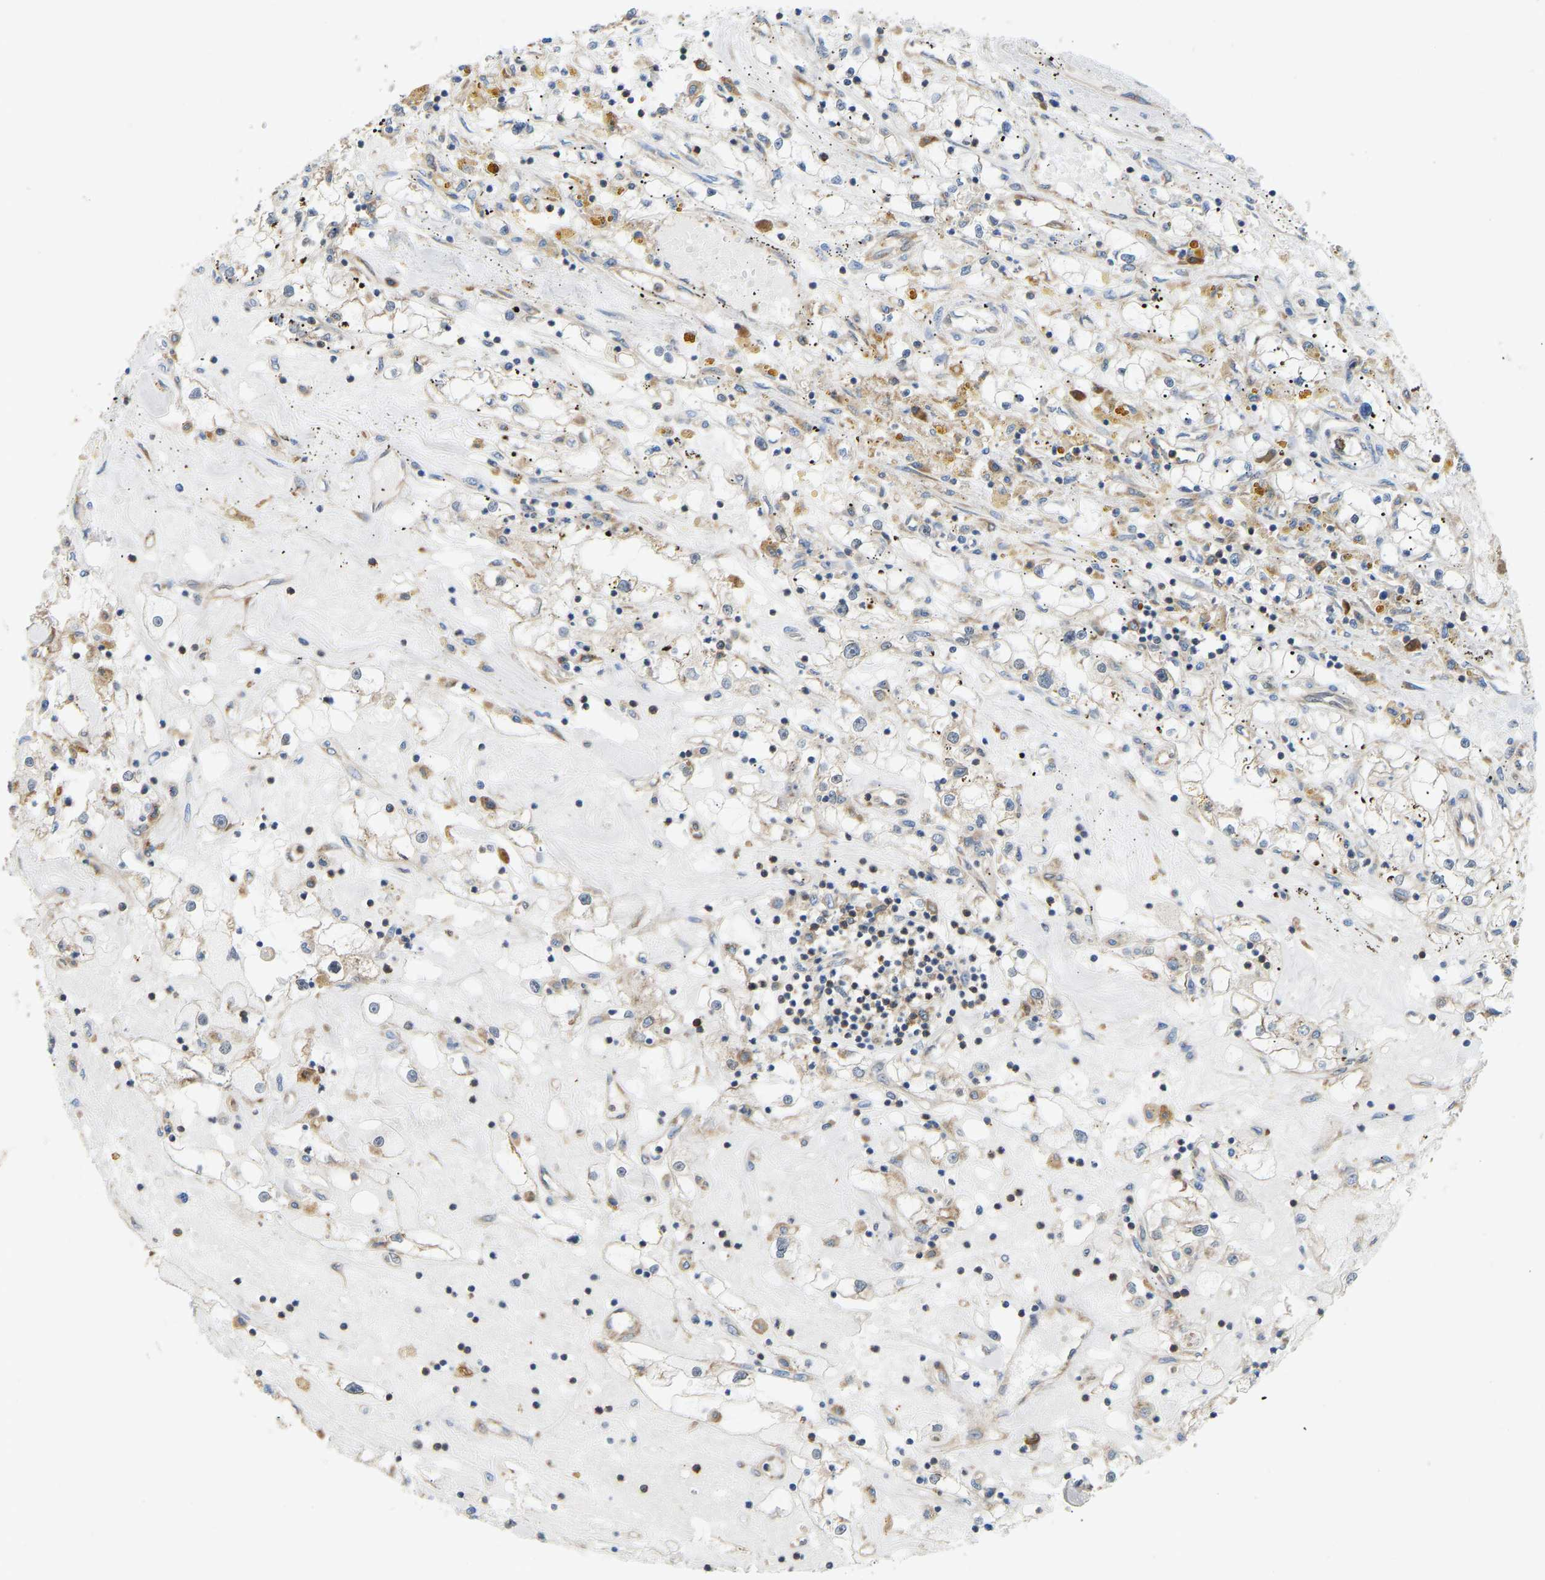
{"staining": {"intensity": "moderate", "quantity": "<25%", "location": "cytoplasmic/membranous"}, "tissue": "renal cancer", "cell_type": "Tumor cells", "image_type": "cancer", "snomed": [{"axis": "morphology", "description": "Adenocarcinoma, NOS"}, {"axis": "topography", "description": "Kidney"}], "caption": "Immunohistochemical staining of human renal cancer demonstrates low levels of moderate cytoplasmic/membranous protein staining in about <25% of tumor cells.", "gene": "RPS6KB2", "patient": {"sex": "male", "age": 56}}